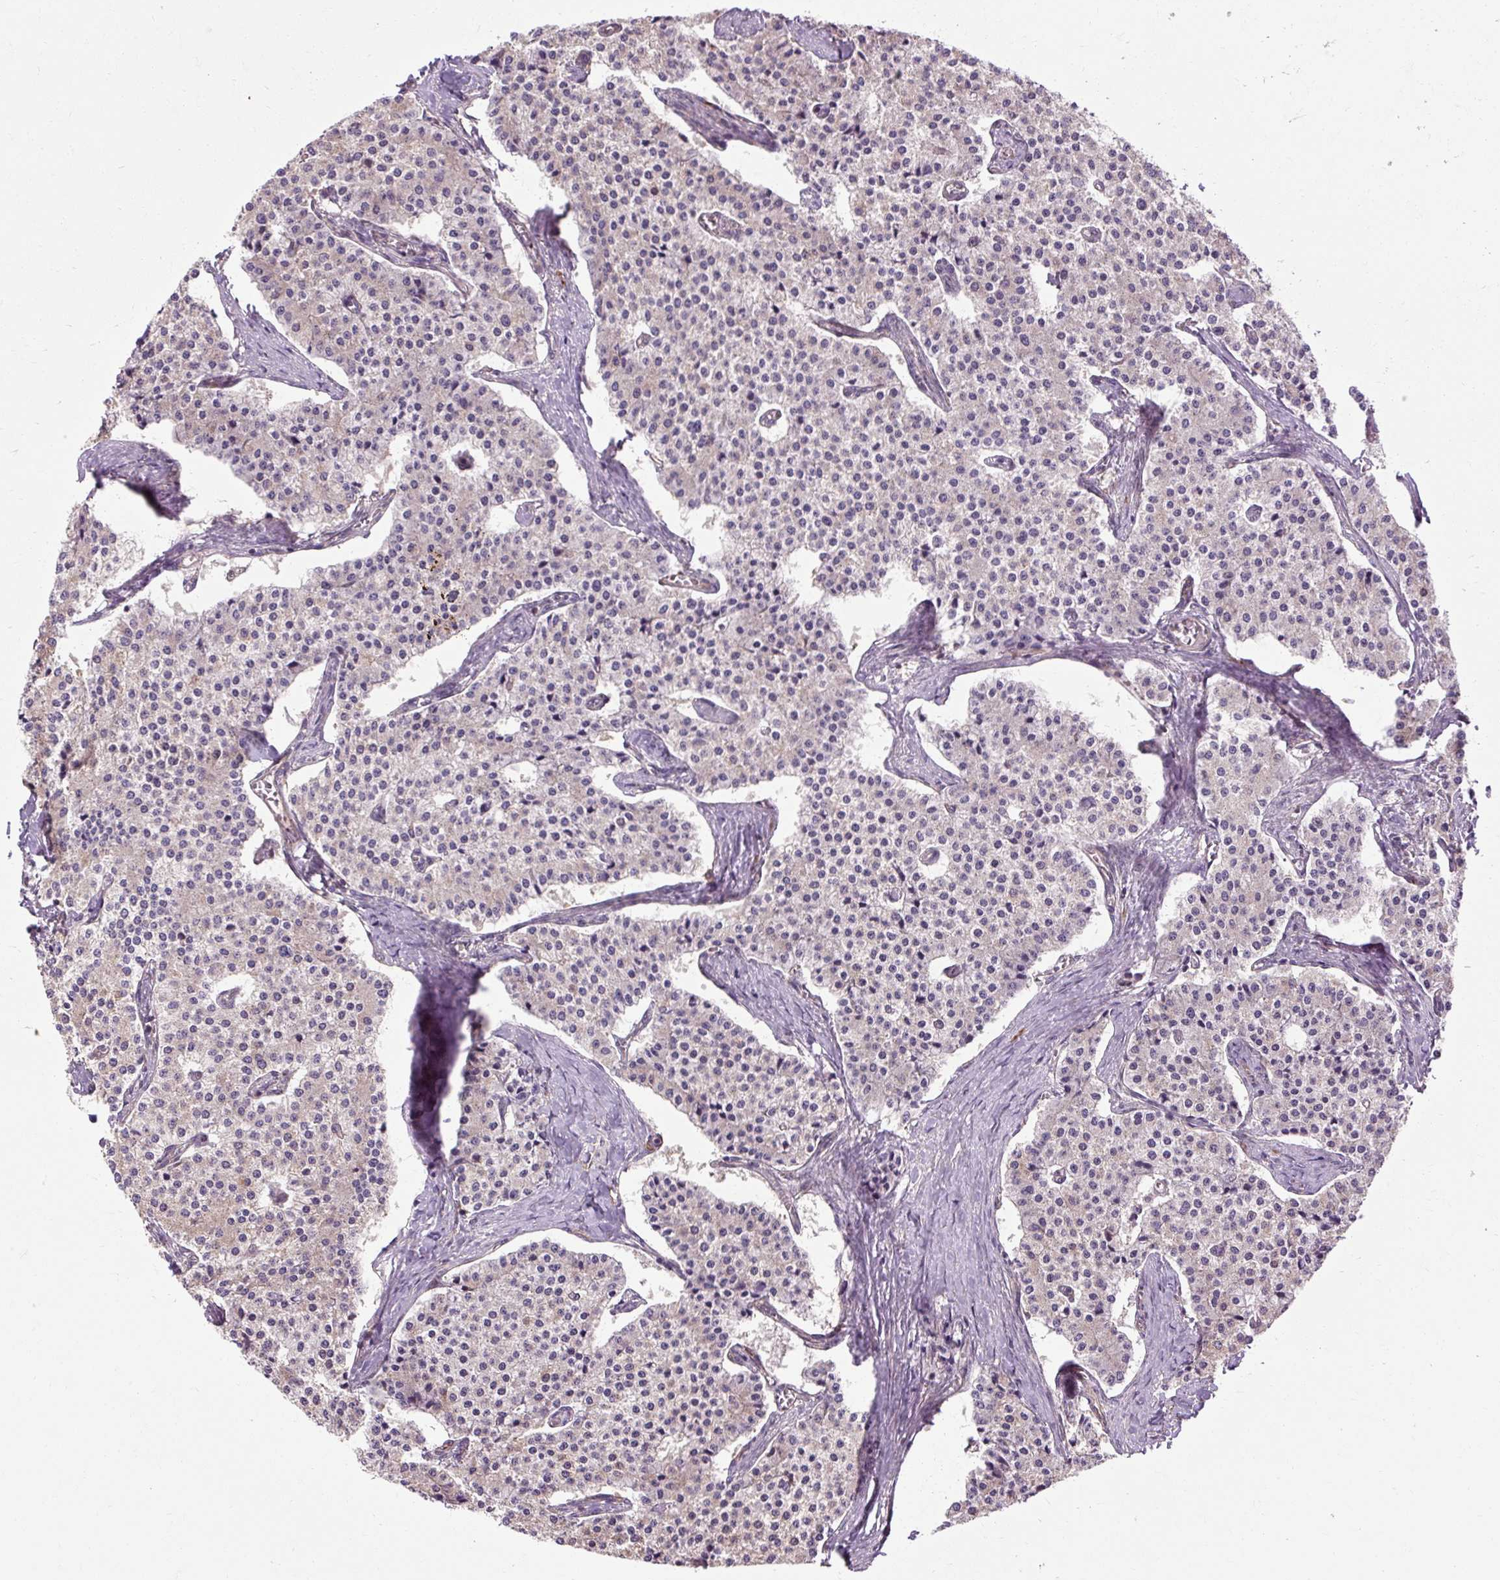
{"staining": {"intensity": "weak", "quantity": "<25%", "location": "cytoplasmic/membranous"}, "tissue": "carcinoid", "cell_type": "Tumor cells", "image_type": "cancer", "snomed": [{"axis": "morphology", "description": "Carcinoid, malignant, NOS"}, {"axis": "topography", "description": "Colon"}], "caption": "This is a image of IHC staining of carcinoid, which shows no expression in tumor cells.", "gene": "FLRT1", "patient": {"sex": "female", "age": 52}}